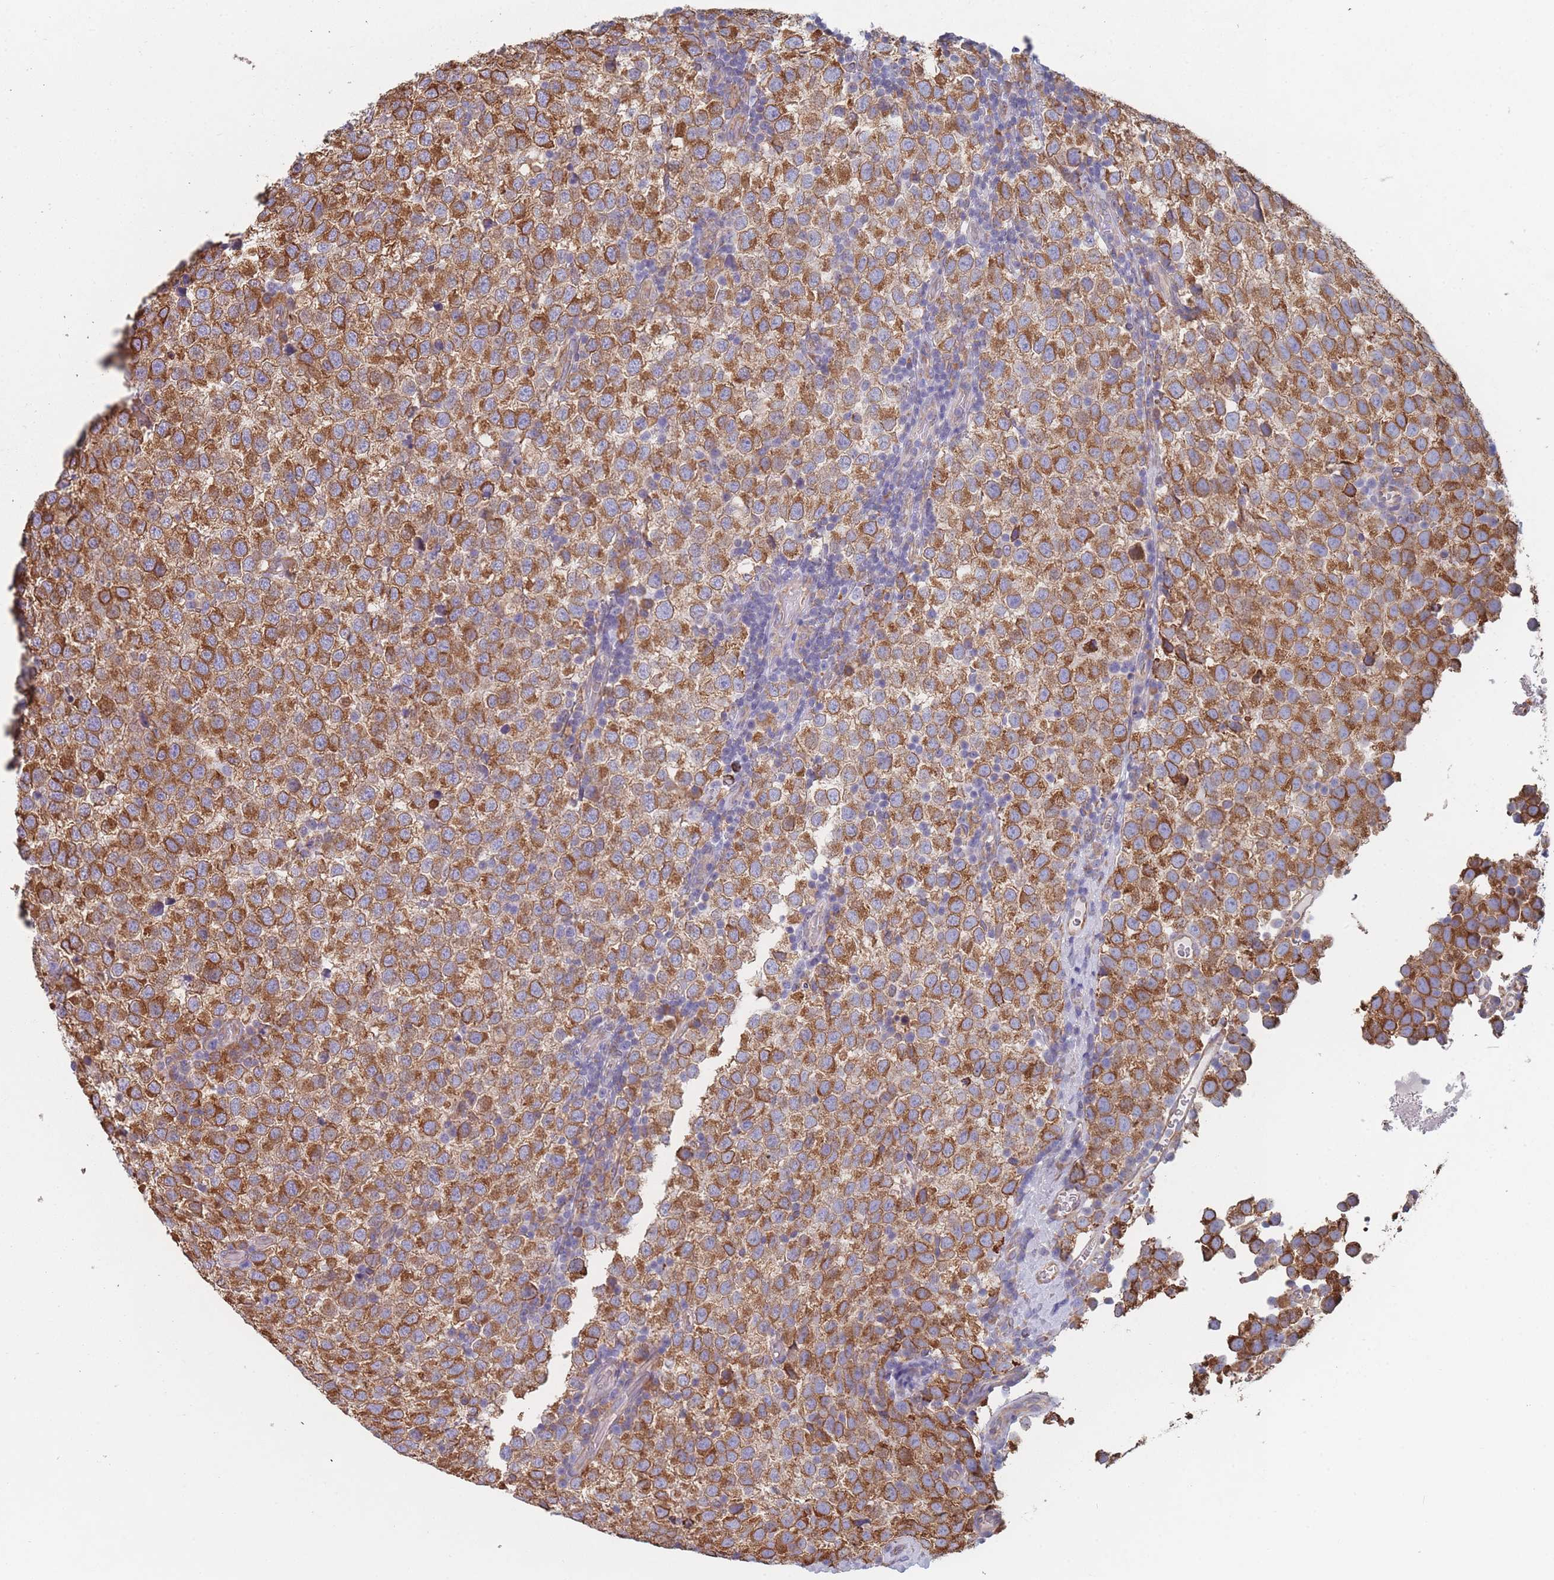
{"staining": {"intensity": "moderate", "quantity": ">75%", "location": "cytoplasmic/membranous"}, "tissue": "testis cancer", "cell_type": "Tumor cells", "image_type": "cancer", "snomed": [{"axis": "morphology", "description": "Seminoma, NOS"}, {"axis": "topography", "description": "Testis"}], "caption": "Seminoma (testis) was stained to show a protein in brown. There is medium levels of moderate cytoplasmic/membranous expression in approximately >75% of tumor cells.", "gene": "OR7C2", "patient": {"sex": "male", "age": 34}}